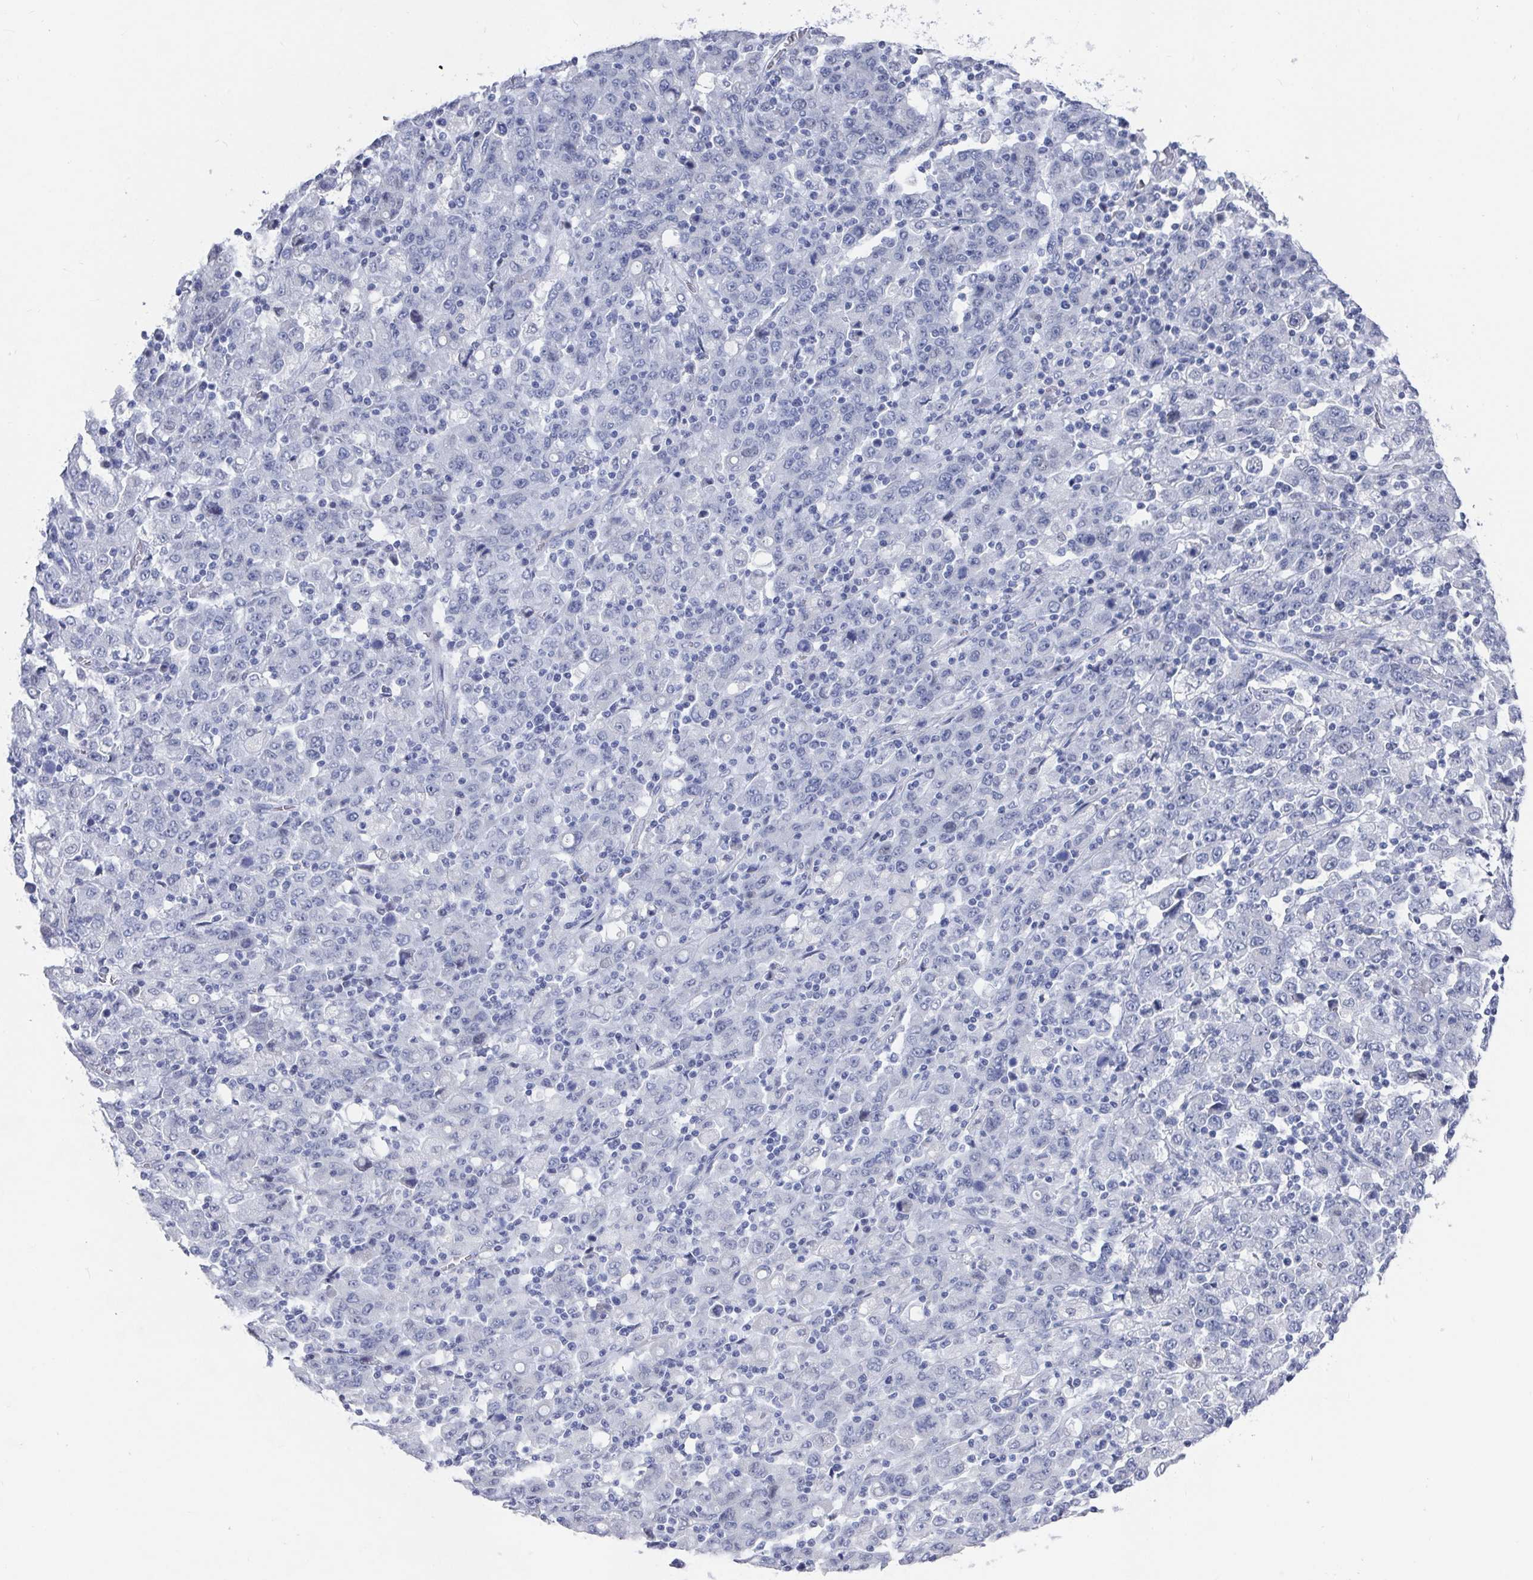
{"staining": {"intensity": "negative", "quantity": "none", "location": "none"}, "tissue": "stomach cancer", "cell_type": "Tumor cells", "image_type": "cancer", "snomed": [{"axis": "morphology", "description": "Adenocarcinoma, NOS"}, {"axis": "topography", "description": "Stomach, upper"}], "caption": "A histopathology image of adenocarcinoma (stomach) stained for a protein demonstrates no brown staining in tumor cells.", "gene": "CAMKV", "patient": {"sex": "male", "age": 69}}